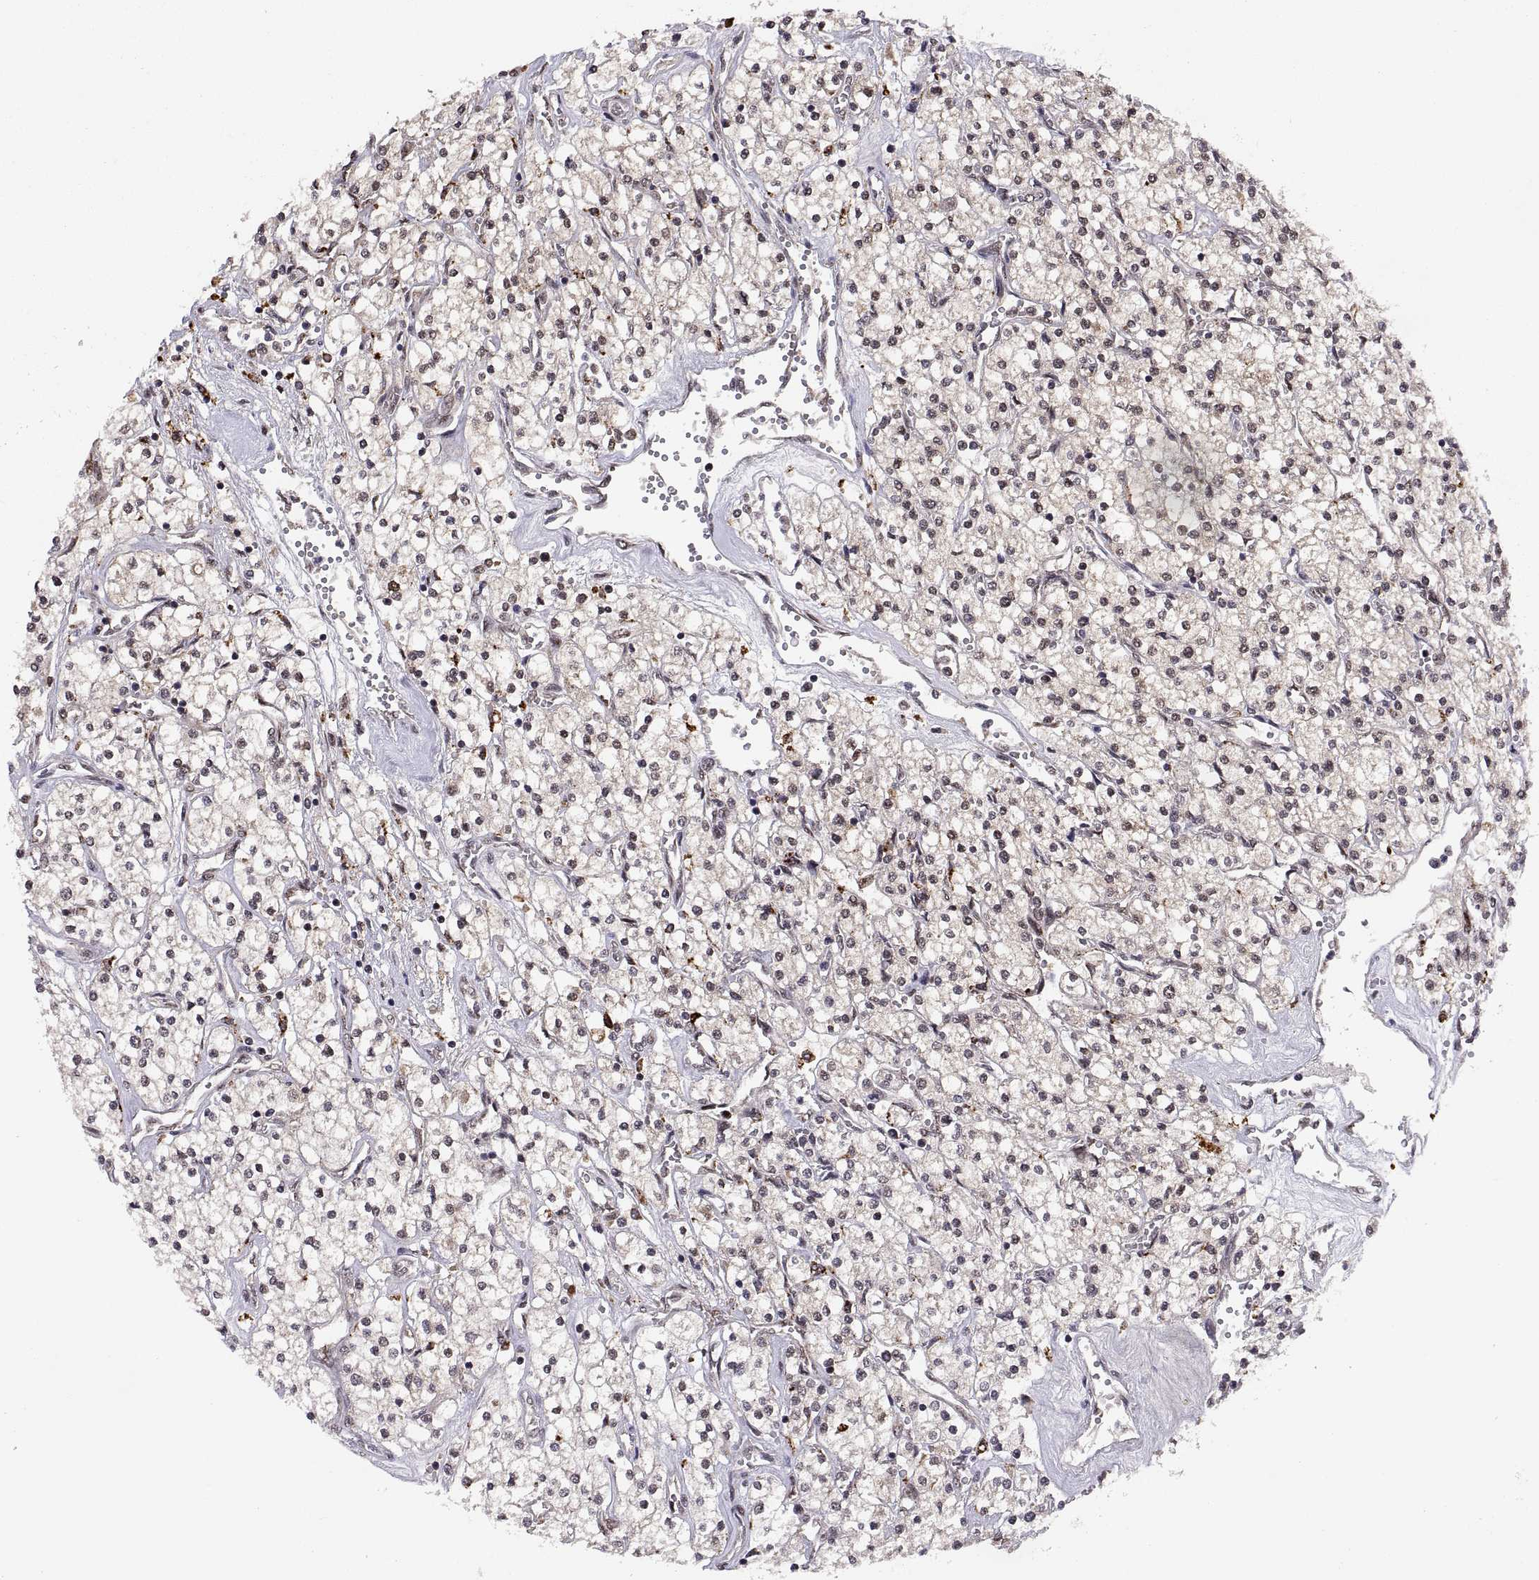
{"staining": {"intensity": "negative", "quantity": "none", "location": "none"}, "tissue": "renal cancer", "cell_type": "Tumor cells", "image_type": "cancer", "snomed": [{"axis": "morphology", "description": "Adenocarcinoma, NOS"}, {"axis": "topography", "description": "Kidney"}], "caption": "Immunohistochemistry (IHC) of adenocarcinoma (renal) displays no staining in tumor cells.", "gene": "PSMC2", "patient": {"sex": "male", "age": 80}}